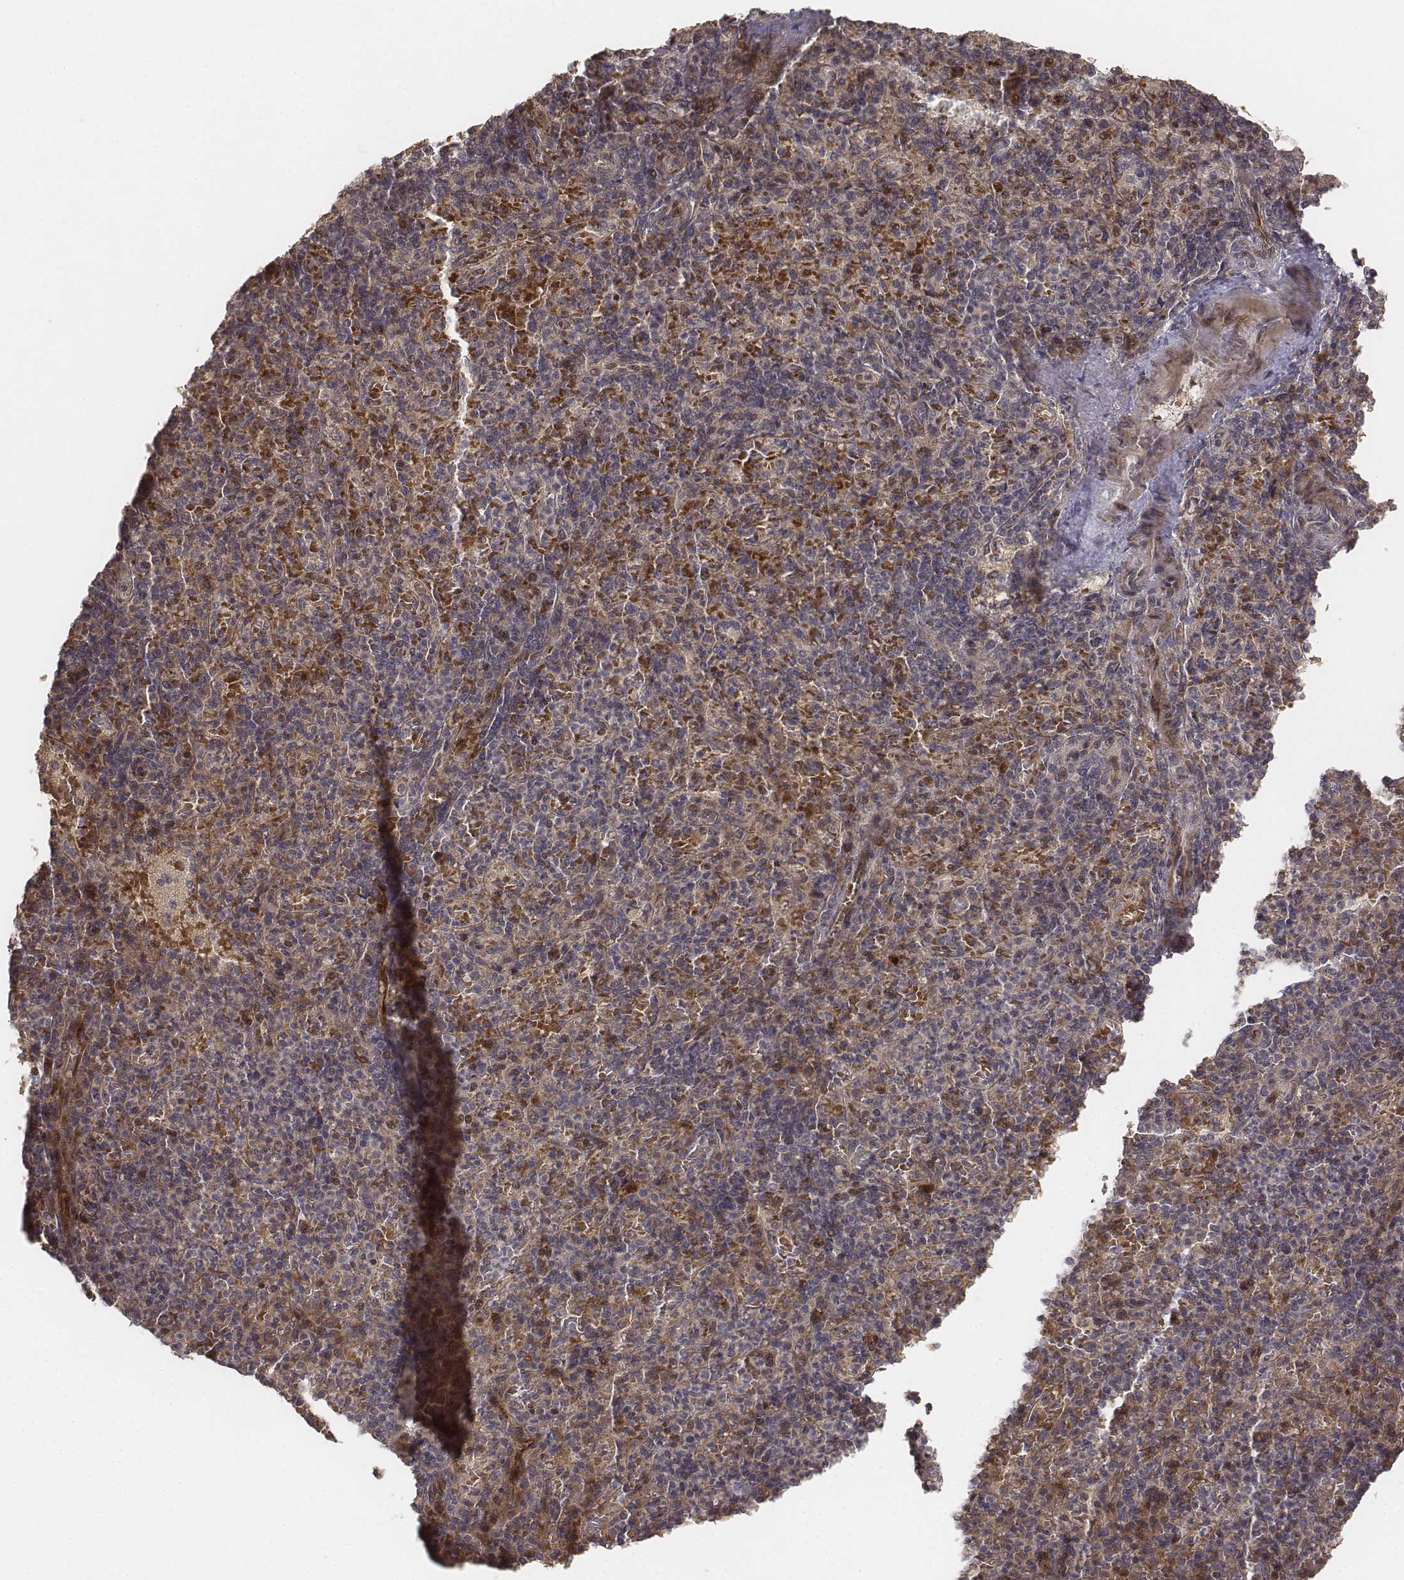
{"staining": {"intensity": "weak", "quantity": "25%-75%", "location": "cytoplasmic/membranous"}, "tissue": "spleen", "cell_type": "Cells in red pulp", "image_type": "normal", "snomed": [{"axis": "morphology", "description": "Normal tissue, NOS"}, {"axis": "topography", "description": "Spleen"}], "caption": "Benign spleen displays weak cytoplasmic/membranous positivity in approximately 25%-75% of cells in red pulp, visualized by immunohistochemistry.", "gene": "FBXO21", "patient": {"sex": "female", "age": 74}}